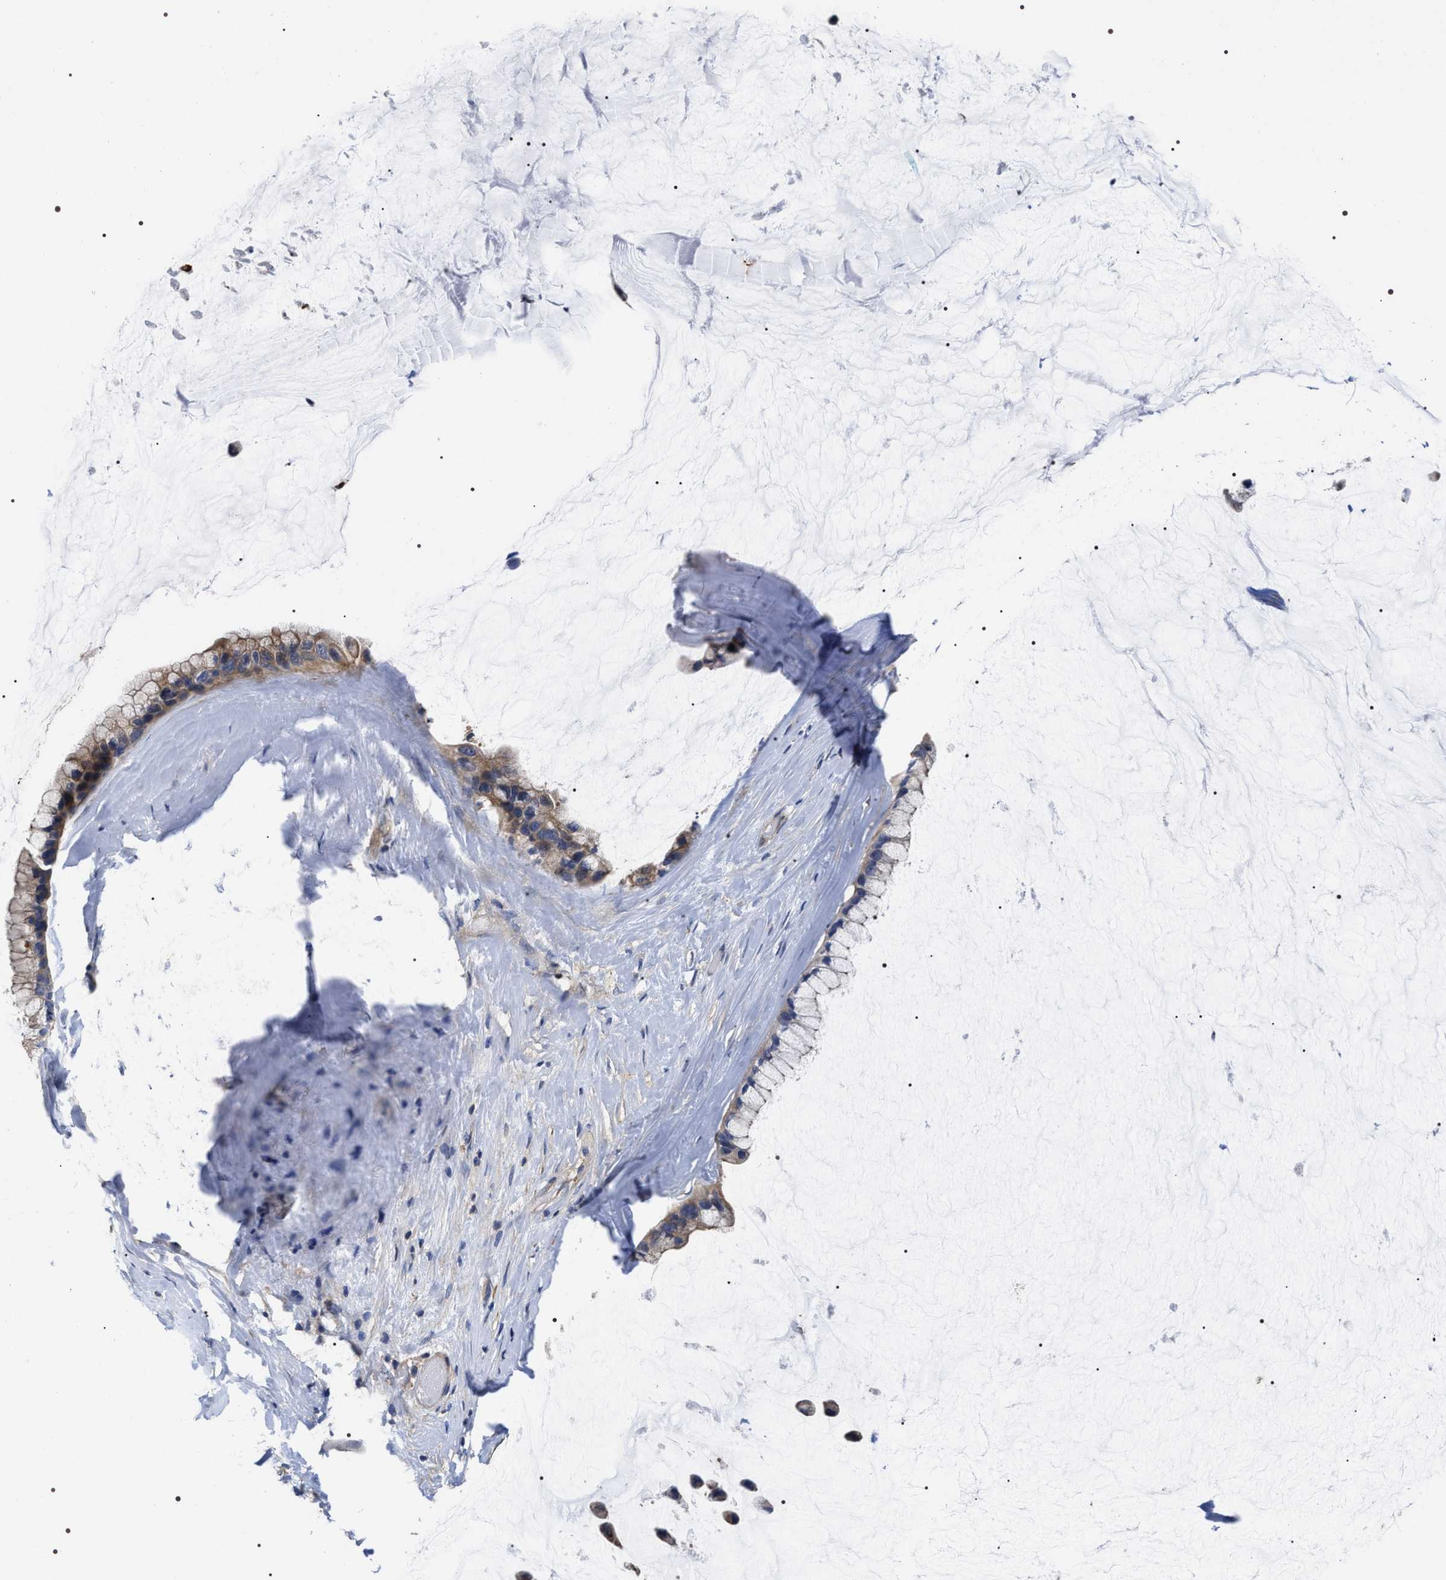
{"staining": {"intensity": "weak", "quantity": "25%-75%", "location": "cytoplasmic/membranous"}, "tissue": "ovarian cancer", "cell_type": "Tumor cells", "image_type": "cancer", "snomed": [{"axis": "morphology", "description": "Cystadenocarcinoma, mucinous, NOS"}, {"axis": "topography", "description": "Ovary"}], "caption": "Tumor cells show low levels of weak cytoplasmic/membranous staining in approximately 25%-75% of cells in ovarian cancer. Immunohistochemistry (ihc) stains the protein in brown and the nuclei are stained blue.", "gene": "MIS18A", "patient": {"sex": "female", "age": 39}}